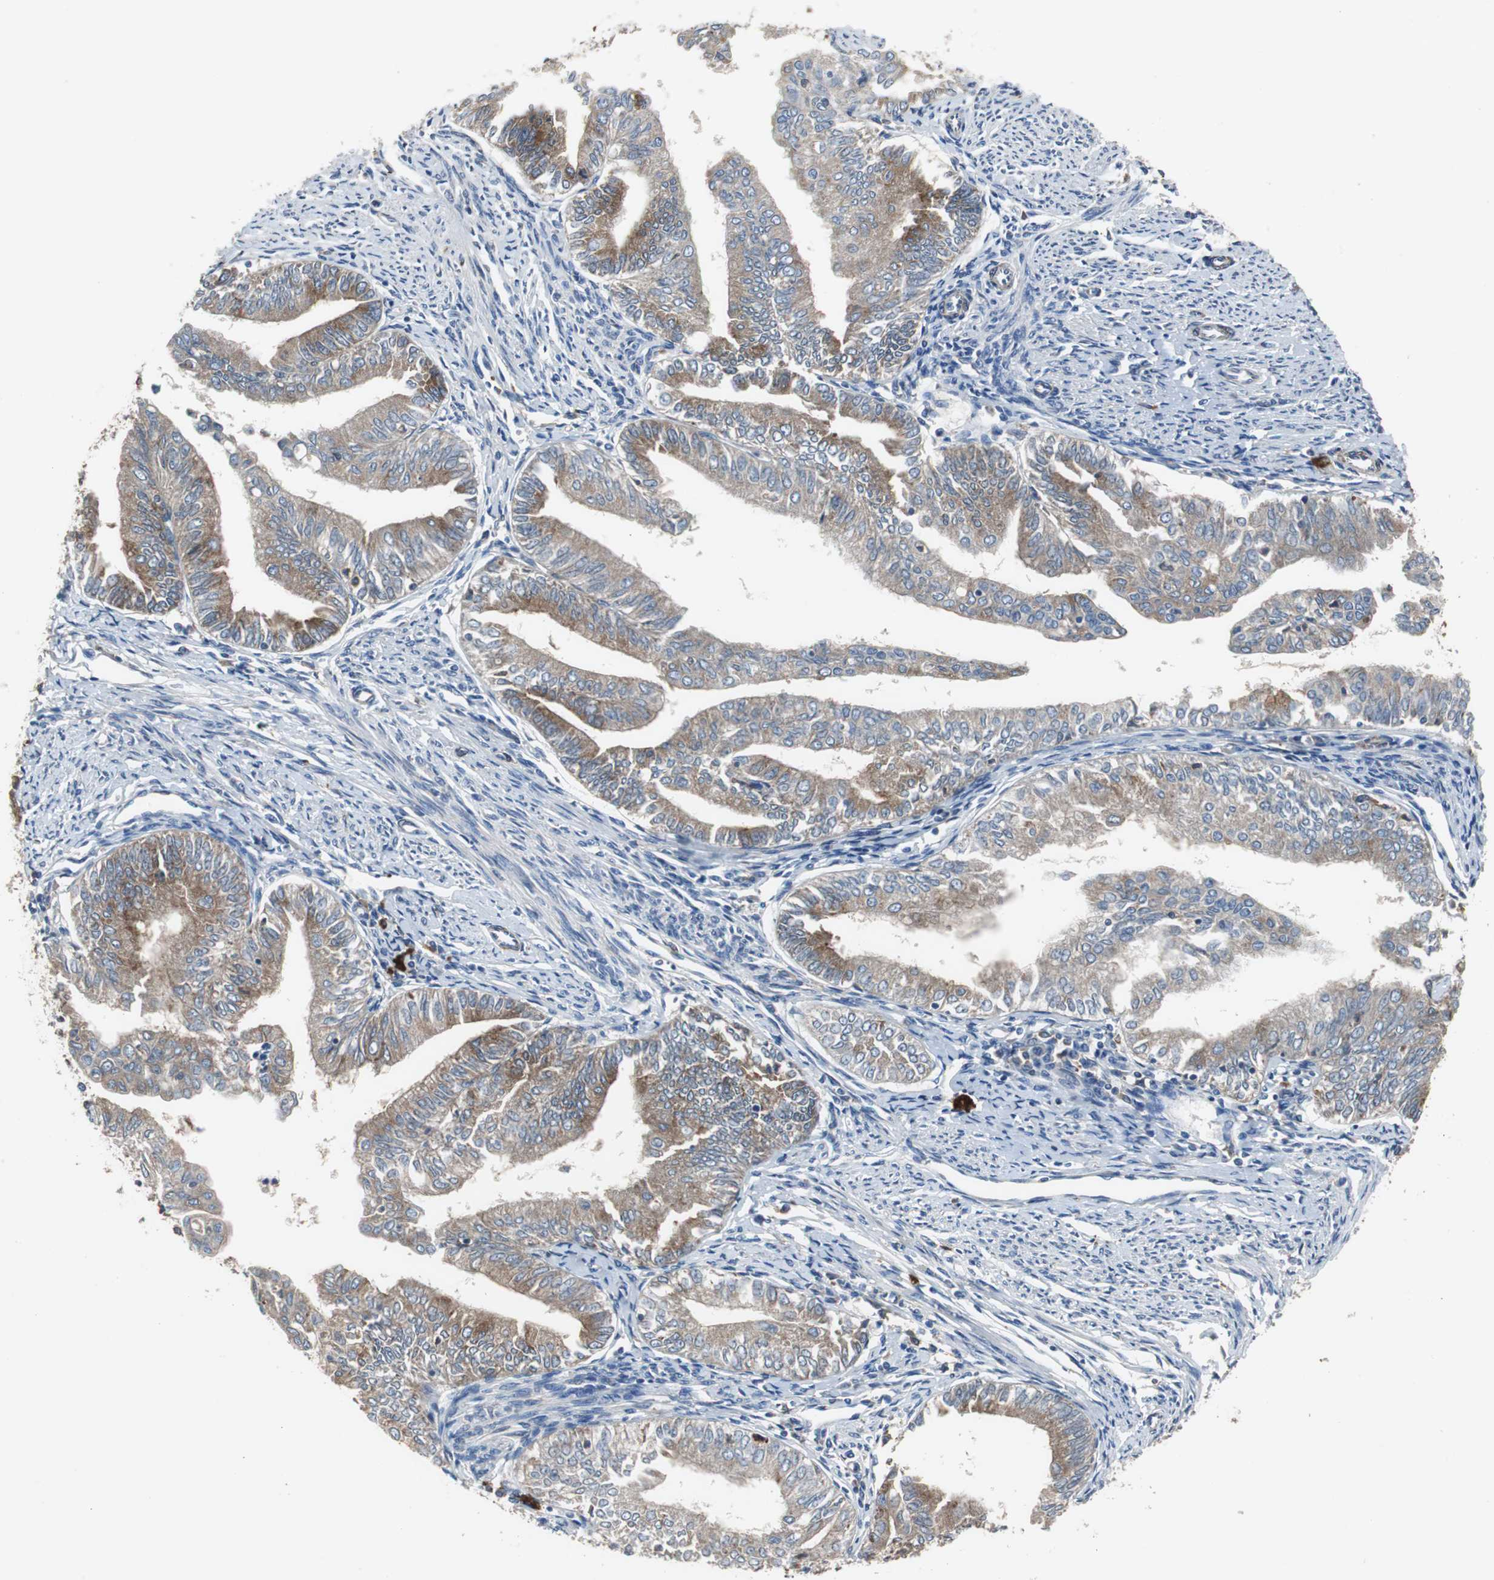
{"staining": {"intensity": "moderate", "quantity": "25%-75%", "location": "cytoplasmic/membranous"}, "tissue": "endometrial cancer", "cell_type": "Tumor cells", "image_type": "cancer", "snomed": [{"axis": "morphology", "description": "Adenocarcinoma, NOS"}, {"axis": "topography", "description": "Endometrium"}], "caption": "The micrograph shows a brown stain indicating the presence of a protein in the cytoplasmic/membranous of tumor cells in endometrial adenocarcinoma. Using DAB (brown) and hematoxylin (blue) stains, captured at high magnification using brightfield microscopy.", "gene": "SORT1", "patient": {"sex": "female", "age": 66}}